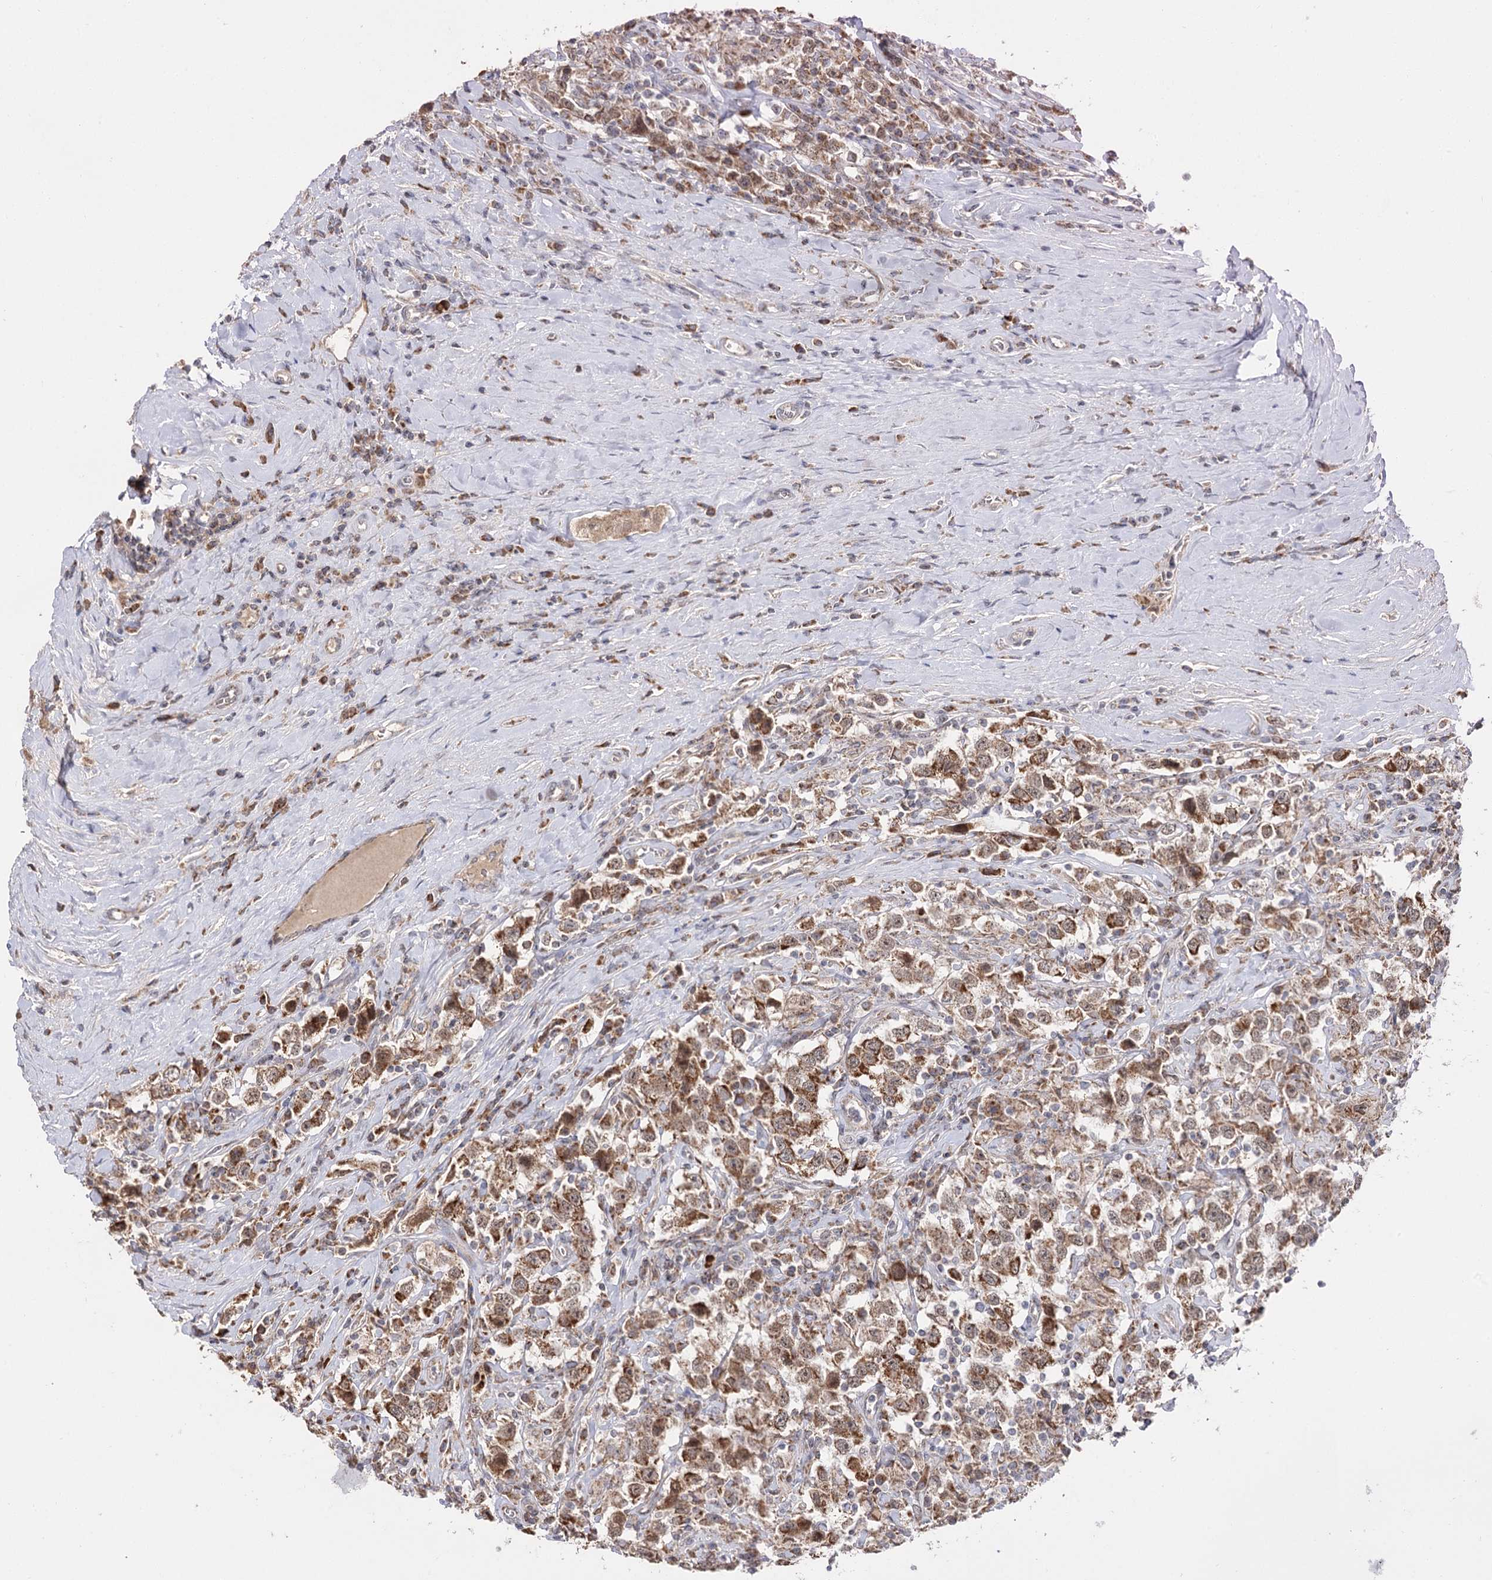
{"staining": {"intensity": "moderate", "quantity": ">75%", "location": "cytoplasmic/membranous"}, "tissue": "testis cancer", "cell_type": "Tumor cells", "image_type": "cancer", "snomed": [{"axis": "morphology", "description": "Seminoma, NOS"}, {"axis": "topography", "description": "Testis"}], "caption": "Immunohistochemistry histopathology image of testis cancer (seminoma) stained for a protein (brown), which displays medium levels of moderate cytoplasmic/membranous expression in approximately >75% of tumor cells.", "gene": "CBR4", "patient": {"sex": "male", "age": 41}}